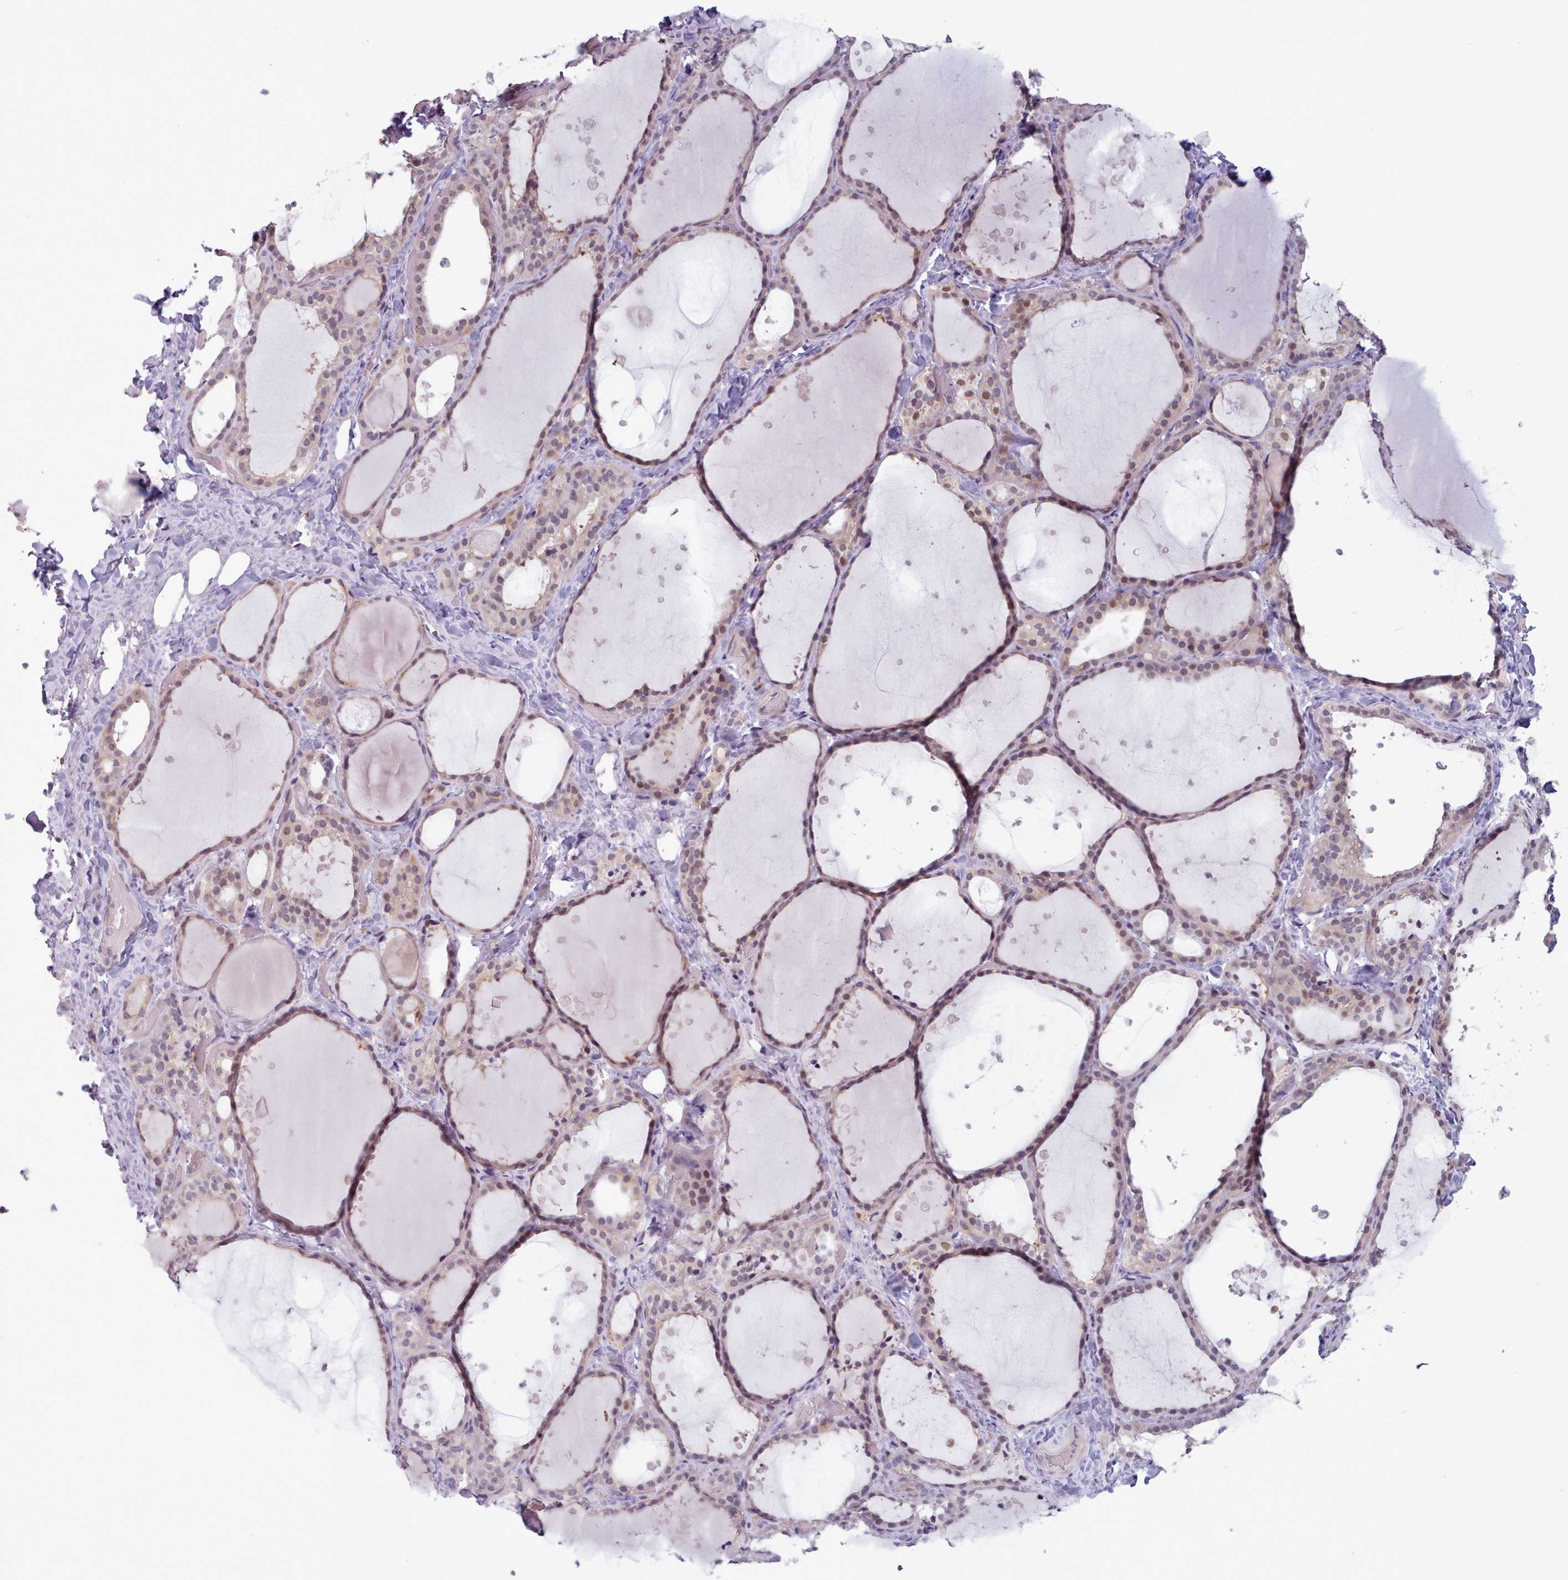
{"staining": {"intensity": "weak", "quantity": "25%-75%", "location": "nuclear"}, "tissue": "thyroid gland", "cell_type": "Glandular cells", "image_type": "normal", "snomed": [{"axis": "morphology", "description": "Normal tissue, NOS"}, {"axis": "topography", "description": "Thyroid gland"}], "caption": "Thyroid gland stained with DAB (3,3'-diaminobenzidine) IHC reveals low levels of weak nuclear expression in approximately 25%-75% of glandular cells.", "gene": "KBTBD6", "patient": {"sex": "female", "age": 44}}